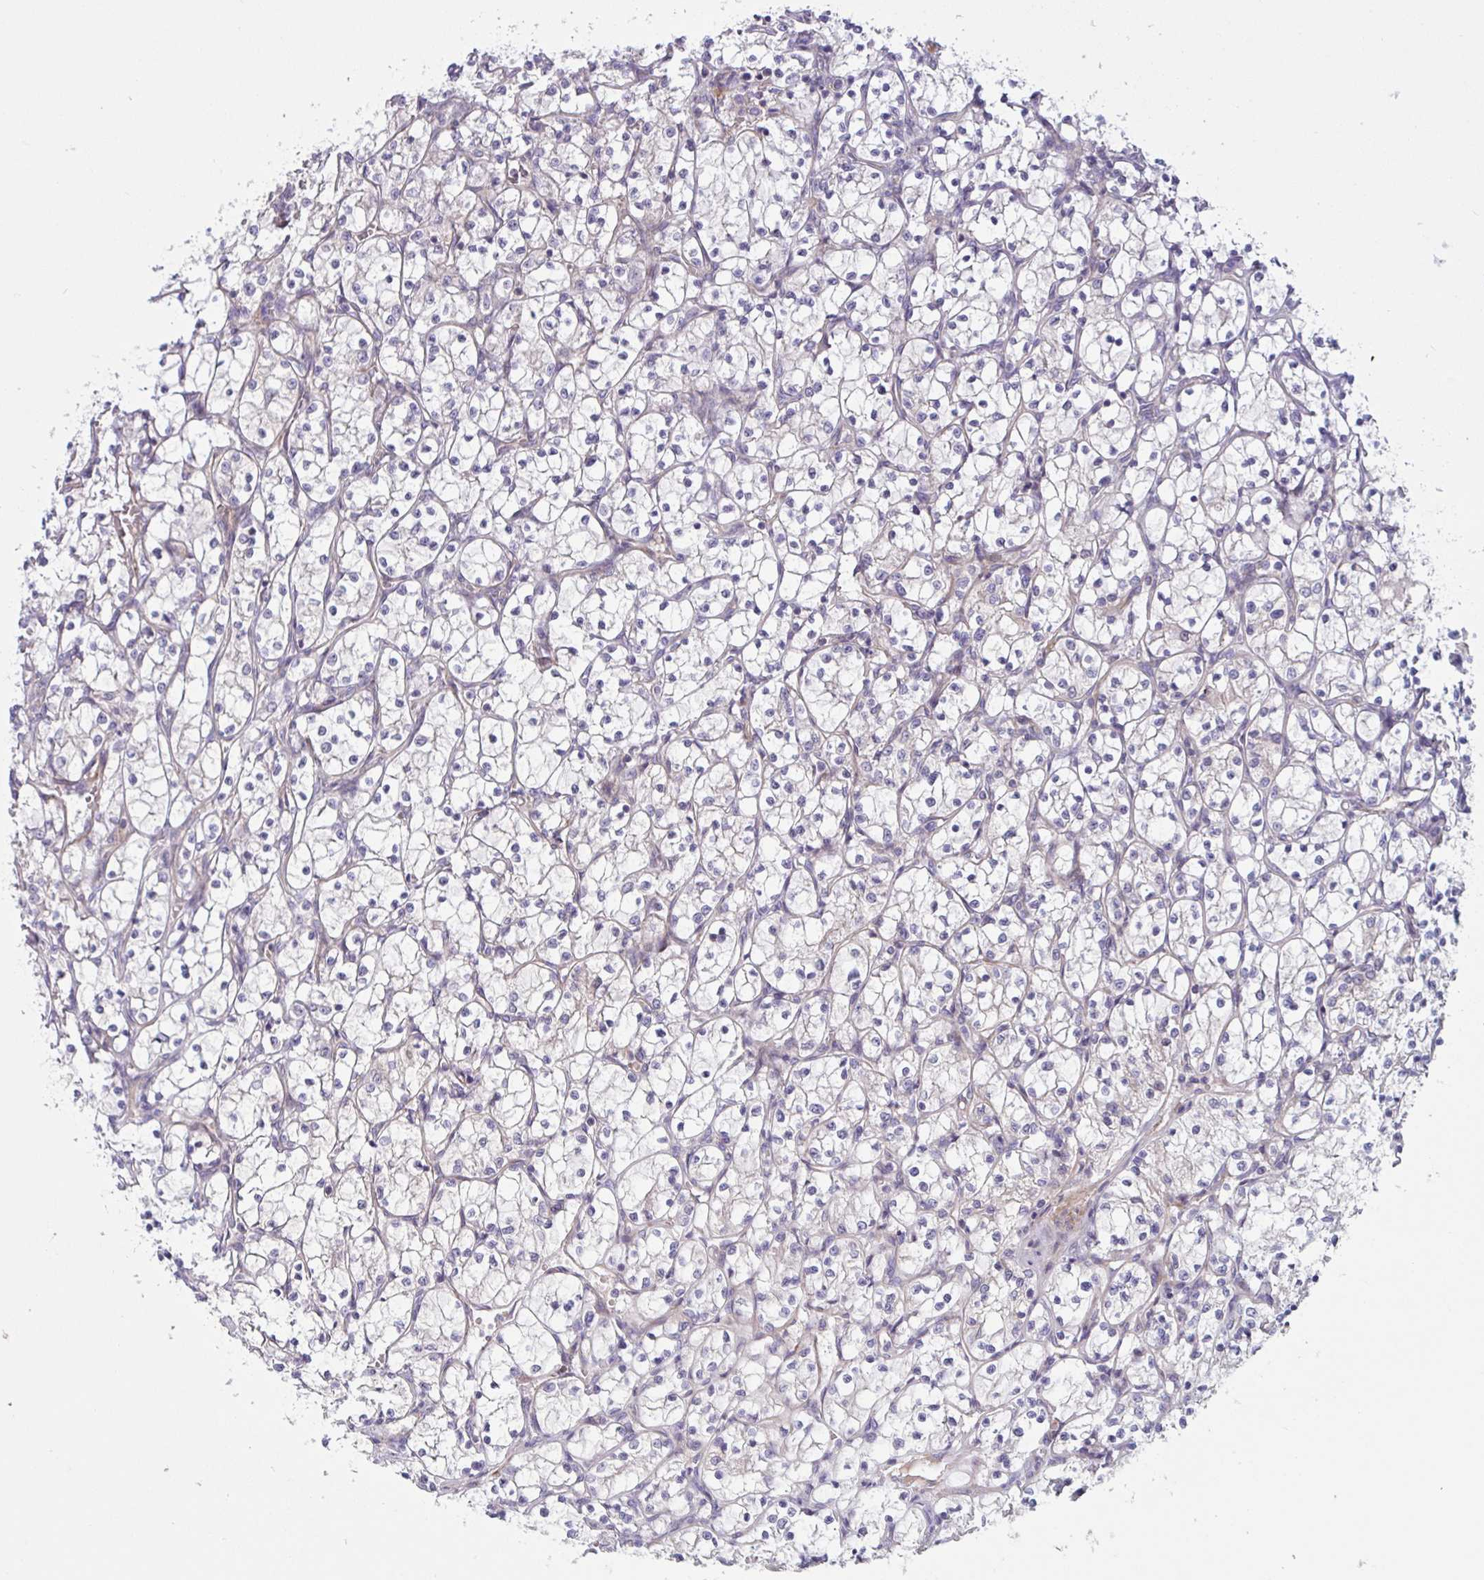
{"staining": {"intensity": "negative", "quantity": "none", "location": "none"}, "tissue": "renal cancer", "cell_type": "Tumor cells", "image_type": "cancer", "snomed": [{"axis": "morphology", "description": "Adenocarcinoma, NOS"}, {"axis": "topography", "description": "Kidney"}], "caption": "High magnification brightfield microscopy of renal adenocarcinoma stained with DAB (3,3'-diaminobenzidine) (brown) and counterstained with hematoxylin (blue): tumor cells show no significant positivity. The staining was performed using DAB (3,3'-diaminobenzidine) to visualize the protein expression in brown, while the nuclei were stained in blue with hematoxylin (Magnification: 20x).", "gene": "TANK", "patient": {"sex": "female", "age": 69}}